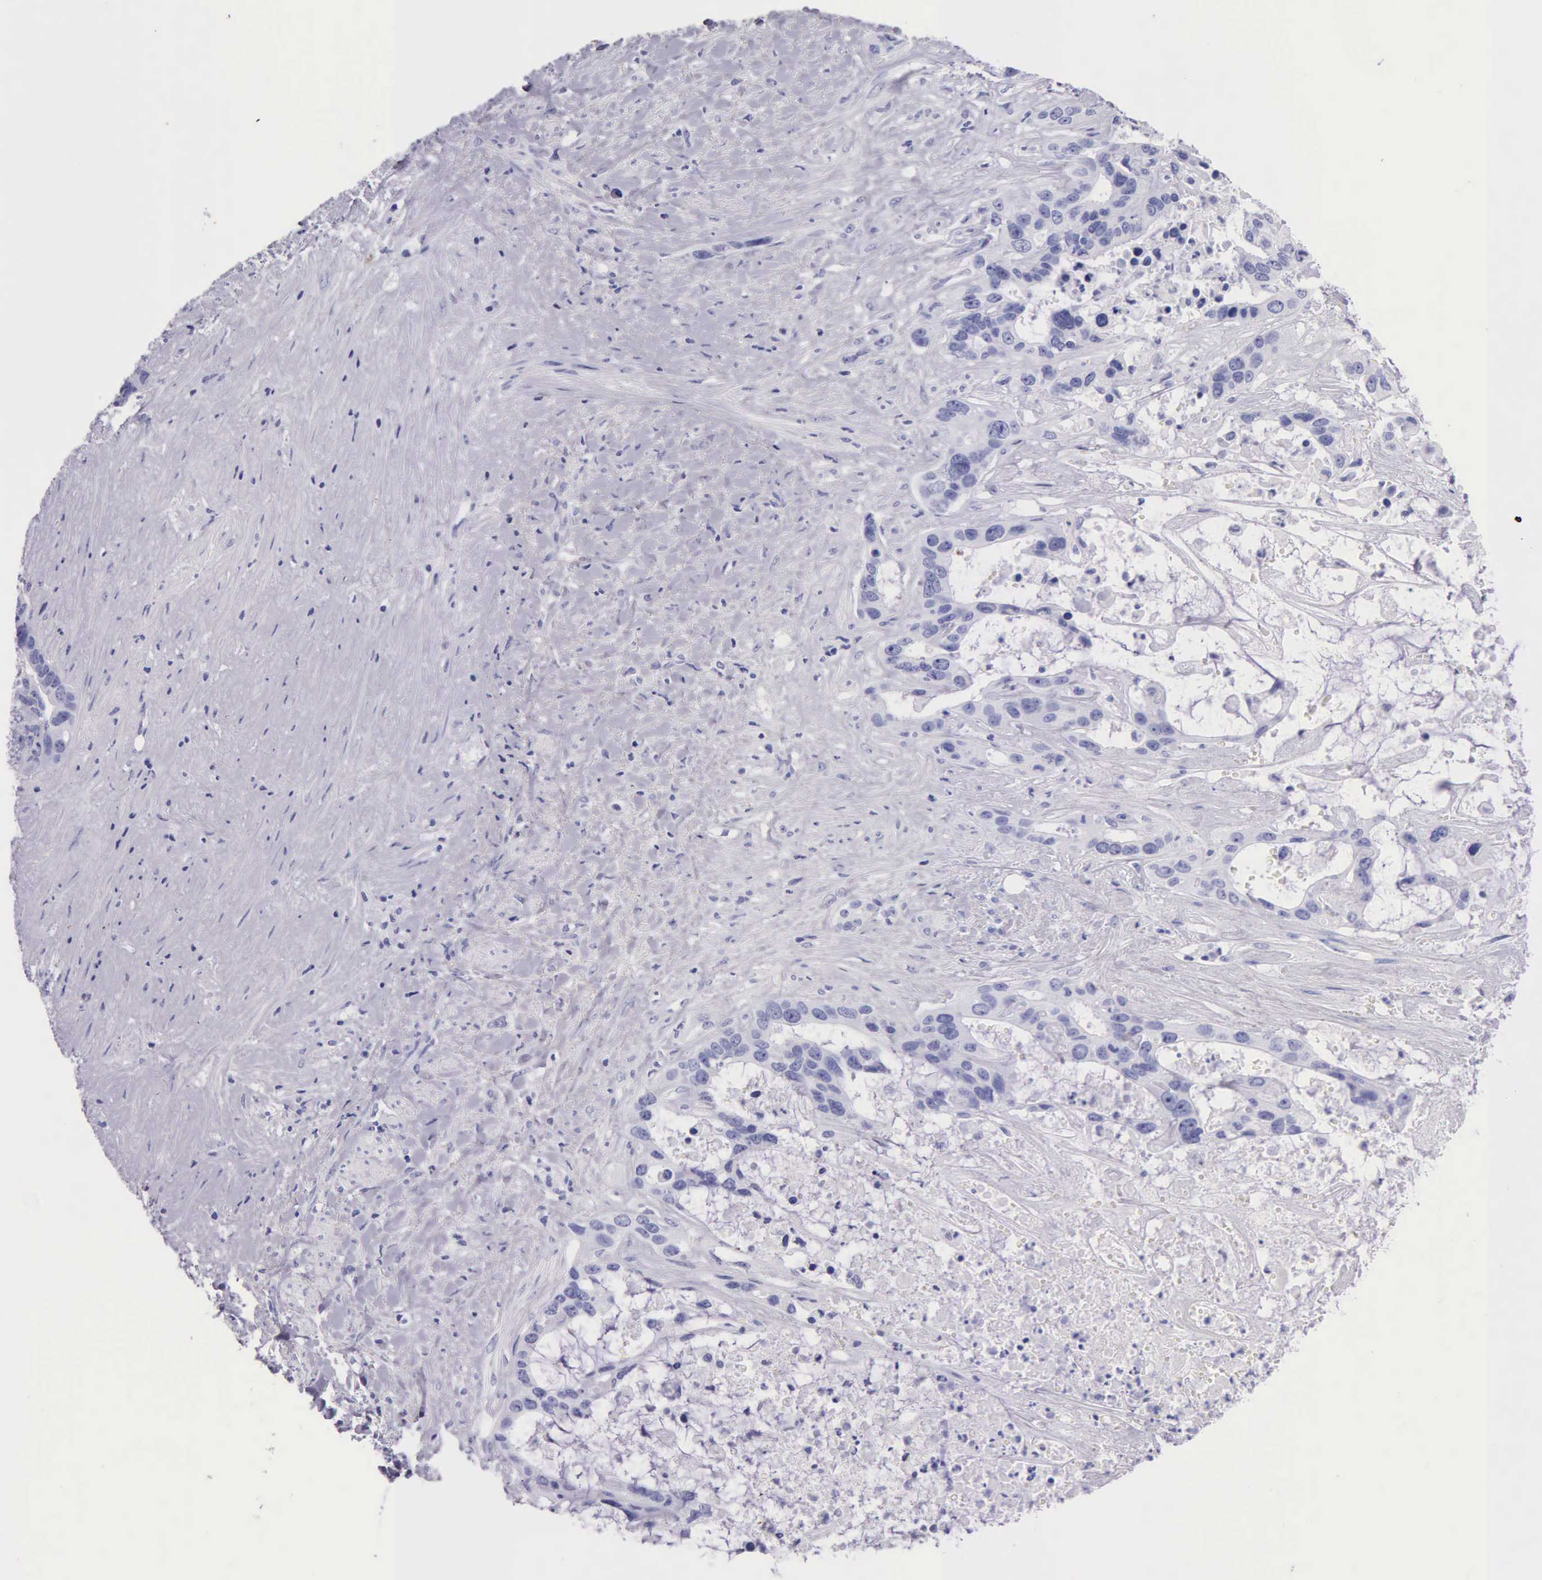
{"staining": {"intensity": "negative", "quantity": "none", "location": "none"}, "tissue": "liver cancer", "cell_type": "Tumor cells", "image_type": "cancer", "snomed": [{"axis": "morphology", "description": "Cholangiocarcinoma"}, {"axis": "topography", "description": "Liver"}], "caption": "This is a histopathology image of immunohistochemistry staining of liver cancer, which shows no staining in tumor cells. (Brightfield microscopy of DAB immunohistochemistry at high magnification).", "gene": "KLK3", "patient": {"sex": "female", "age": 65}}